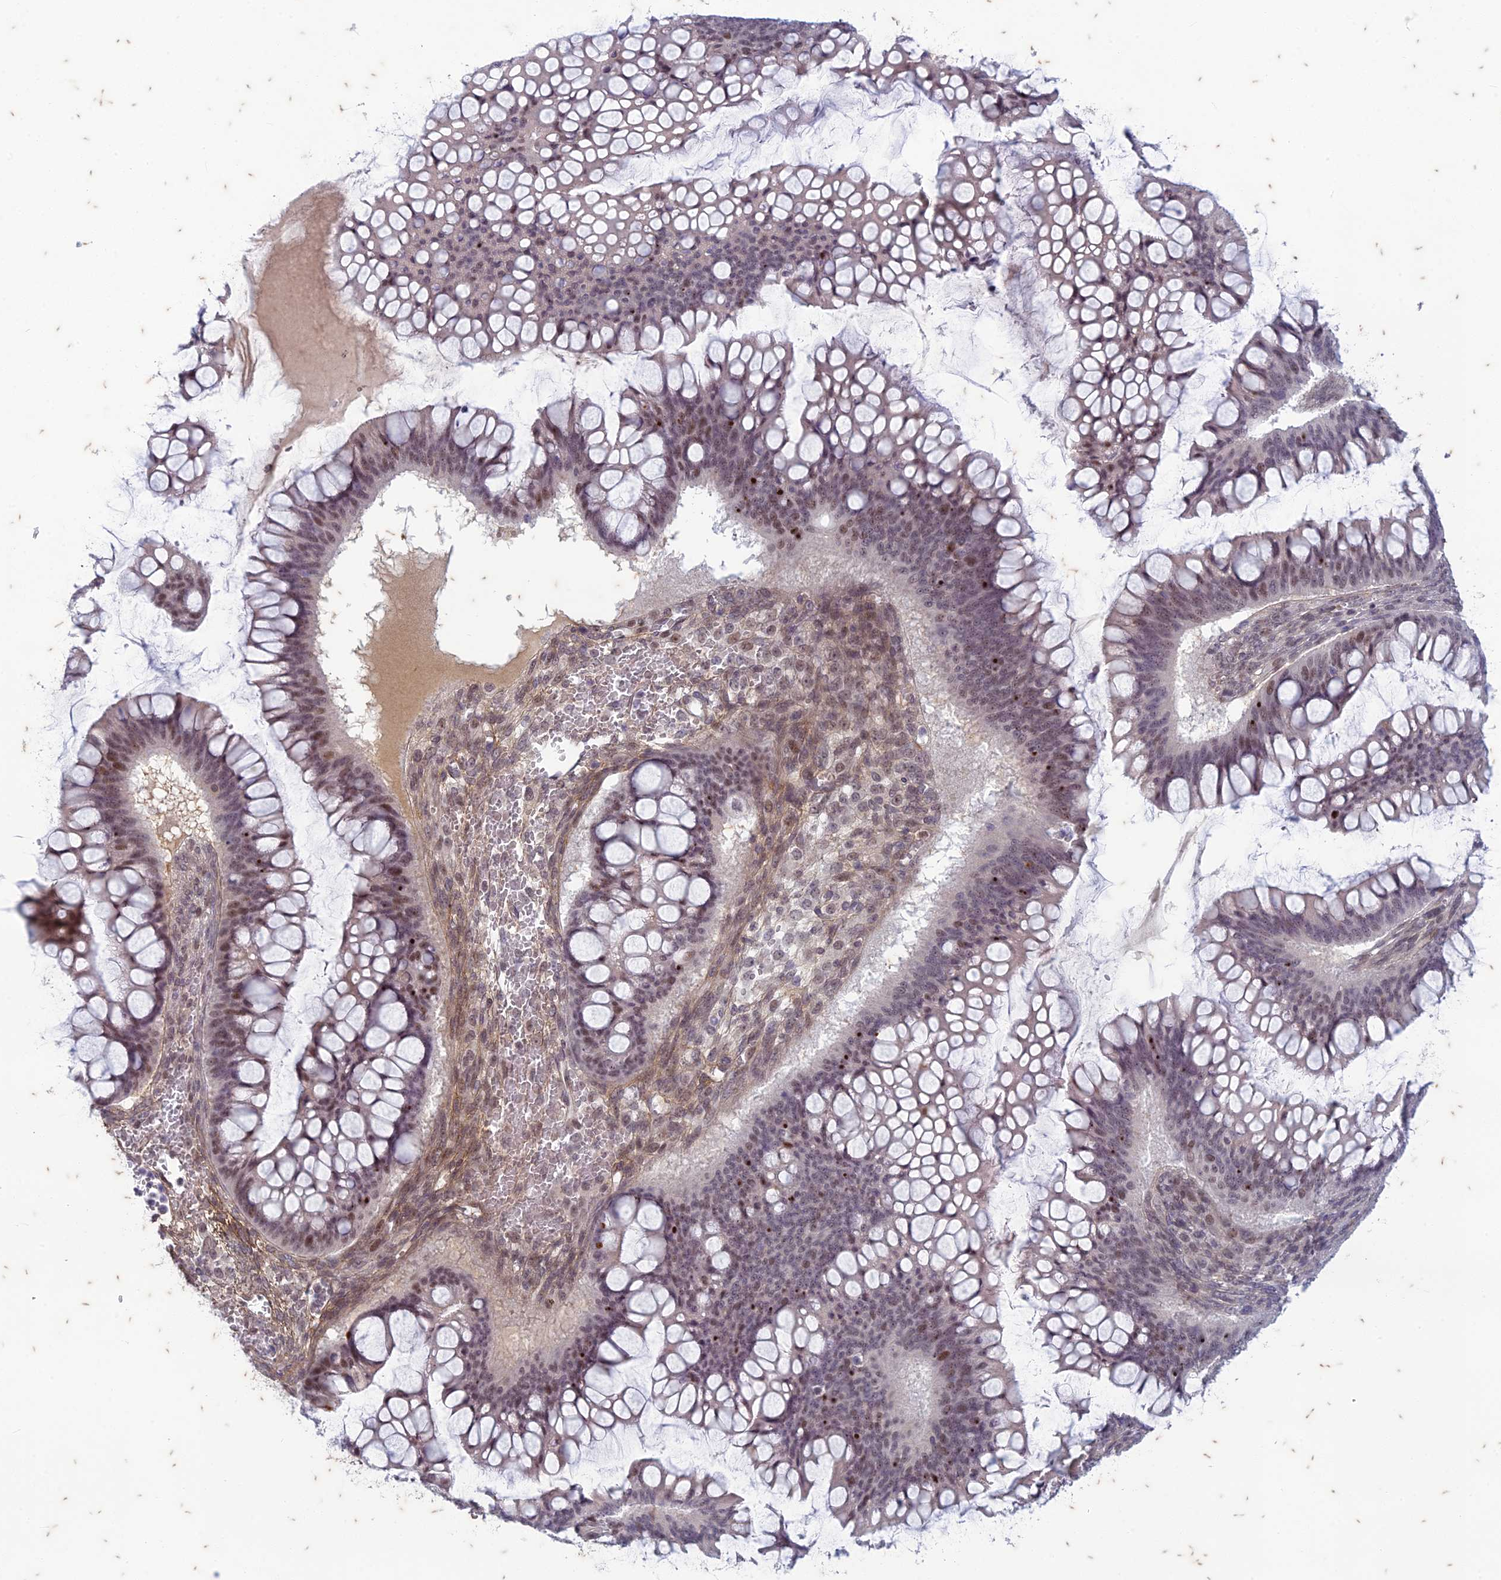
{"staining": {"intensity": "moderate", "quantity": "25%-75%", "location": "nuclear"}, "tissue": "ovarian cancer", "cell_type": "Tumor cells", "image_type": "cancer", "snomed": [{"axis": "morphology", "description": "Cystadenocarcinoma, mucinous, NOS"}, {"axis": "topography", "description": "Ovary"}], "caption": "This histopathology image reveals IHC staining of human mucinous cystadenocarcinoma (ovarian), with medium moderate nuclear staining in approximately 25%-75% of tumor cells.", "gene": "PABPN1L", "patient": {"sex": "female", "age": 73}}